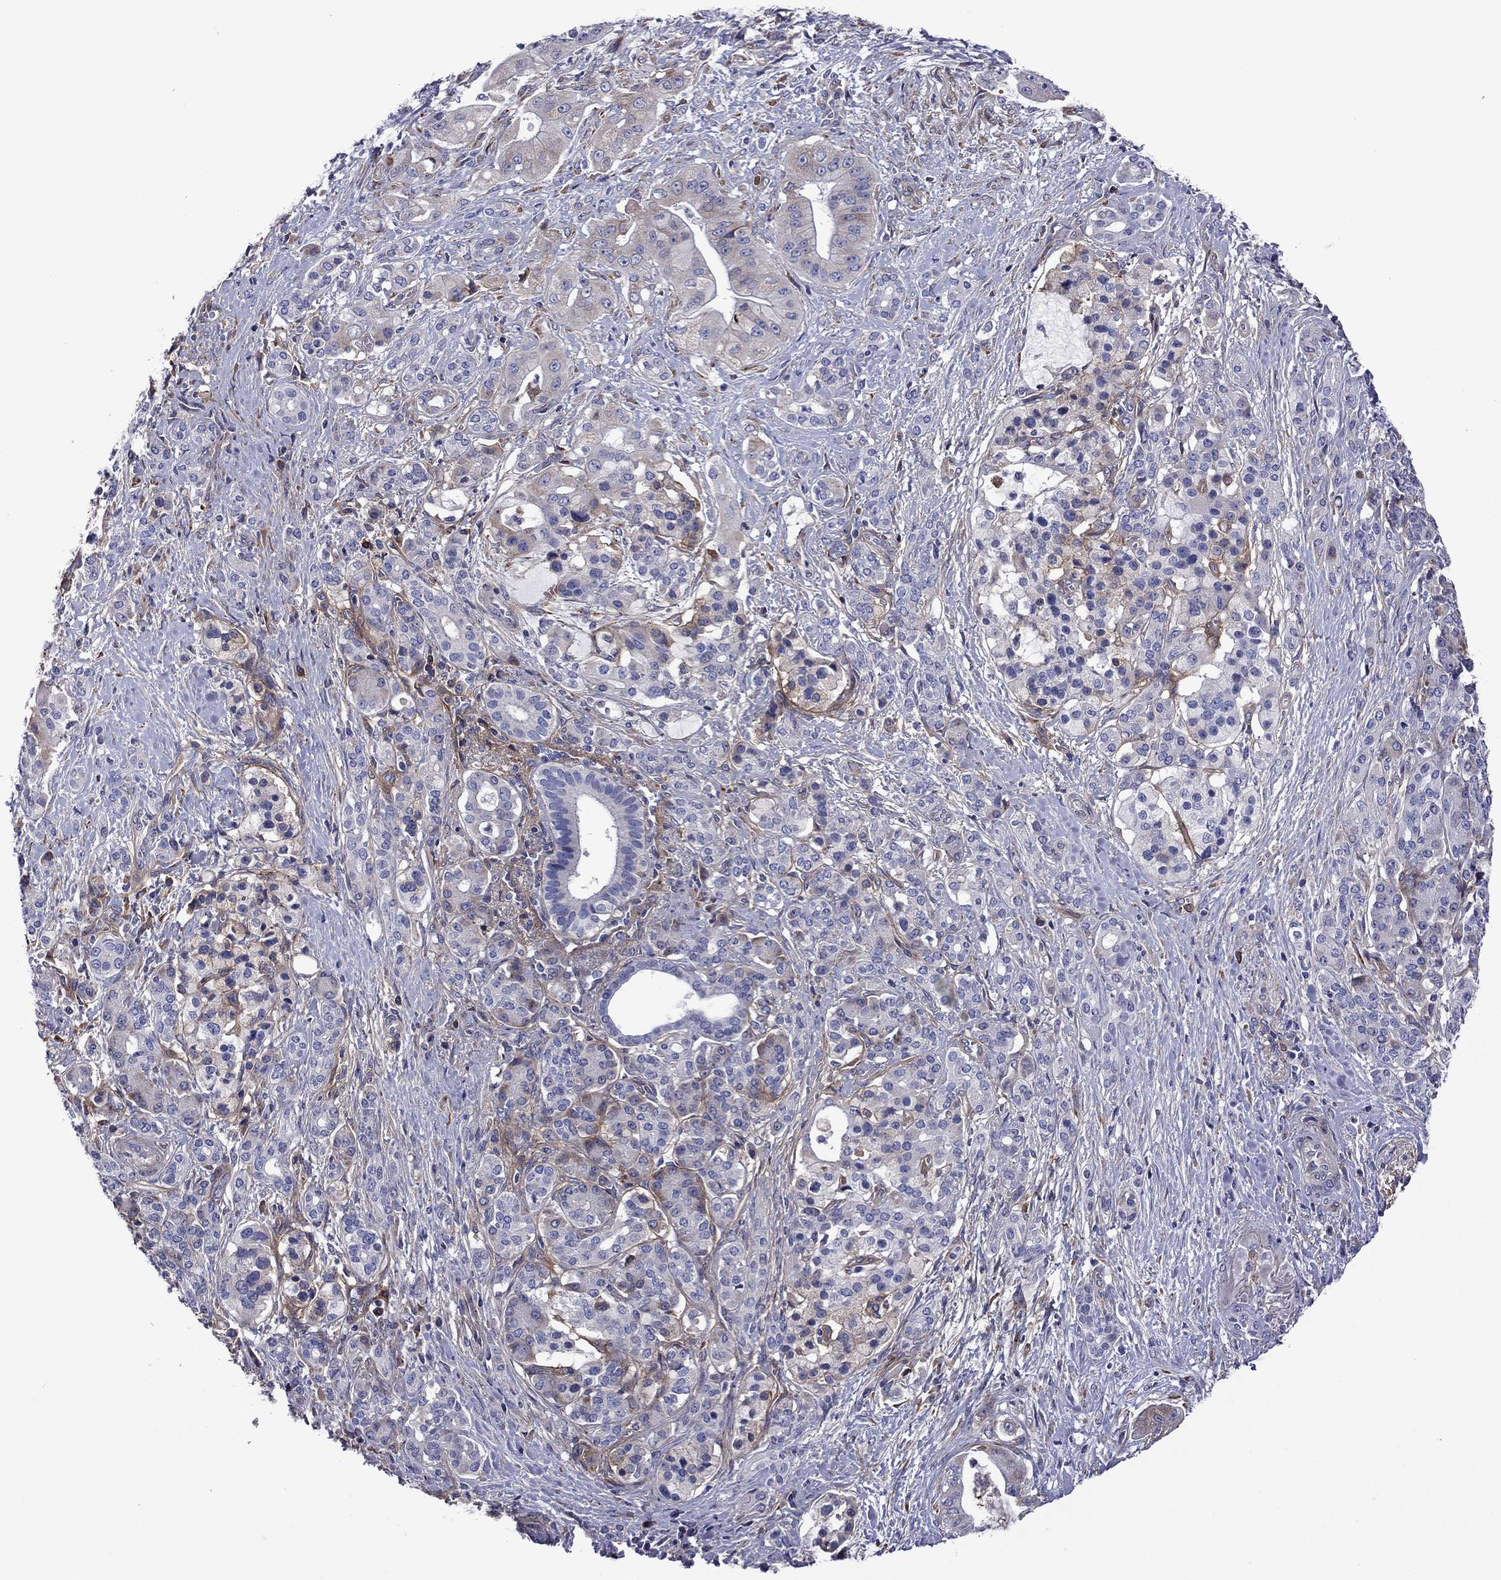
{"staining": {"intensity": "negative", "quantity": "none", "location": "none"}, "tissue": "pancreatic cancer", "cell_type": "Tumor cells", "image_type": "cancer", "snomed": [{"axis": "morphology", "description": "Normal tissue, NOS"}, {"axis": "morphology", "description": "Inflammation, NOS"}, {"axis": "morphology", "description": "Adenocarcinoma, NOS"}, {"axis": "topography", "description": "Pancreas"}], "caption": "This is a micrograph of IHC staining of pancreatic adenocarcinoma, which shows no staining in tumor cells.", "gene": "HSPG2", "patient": {"sex": "male", "age": 57}}